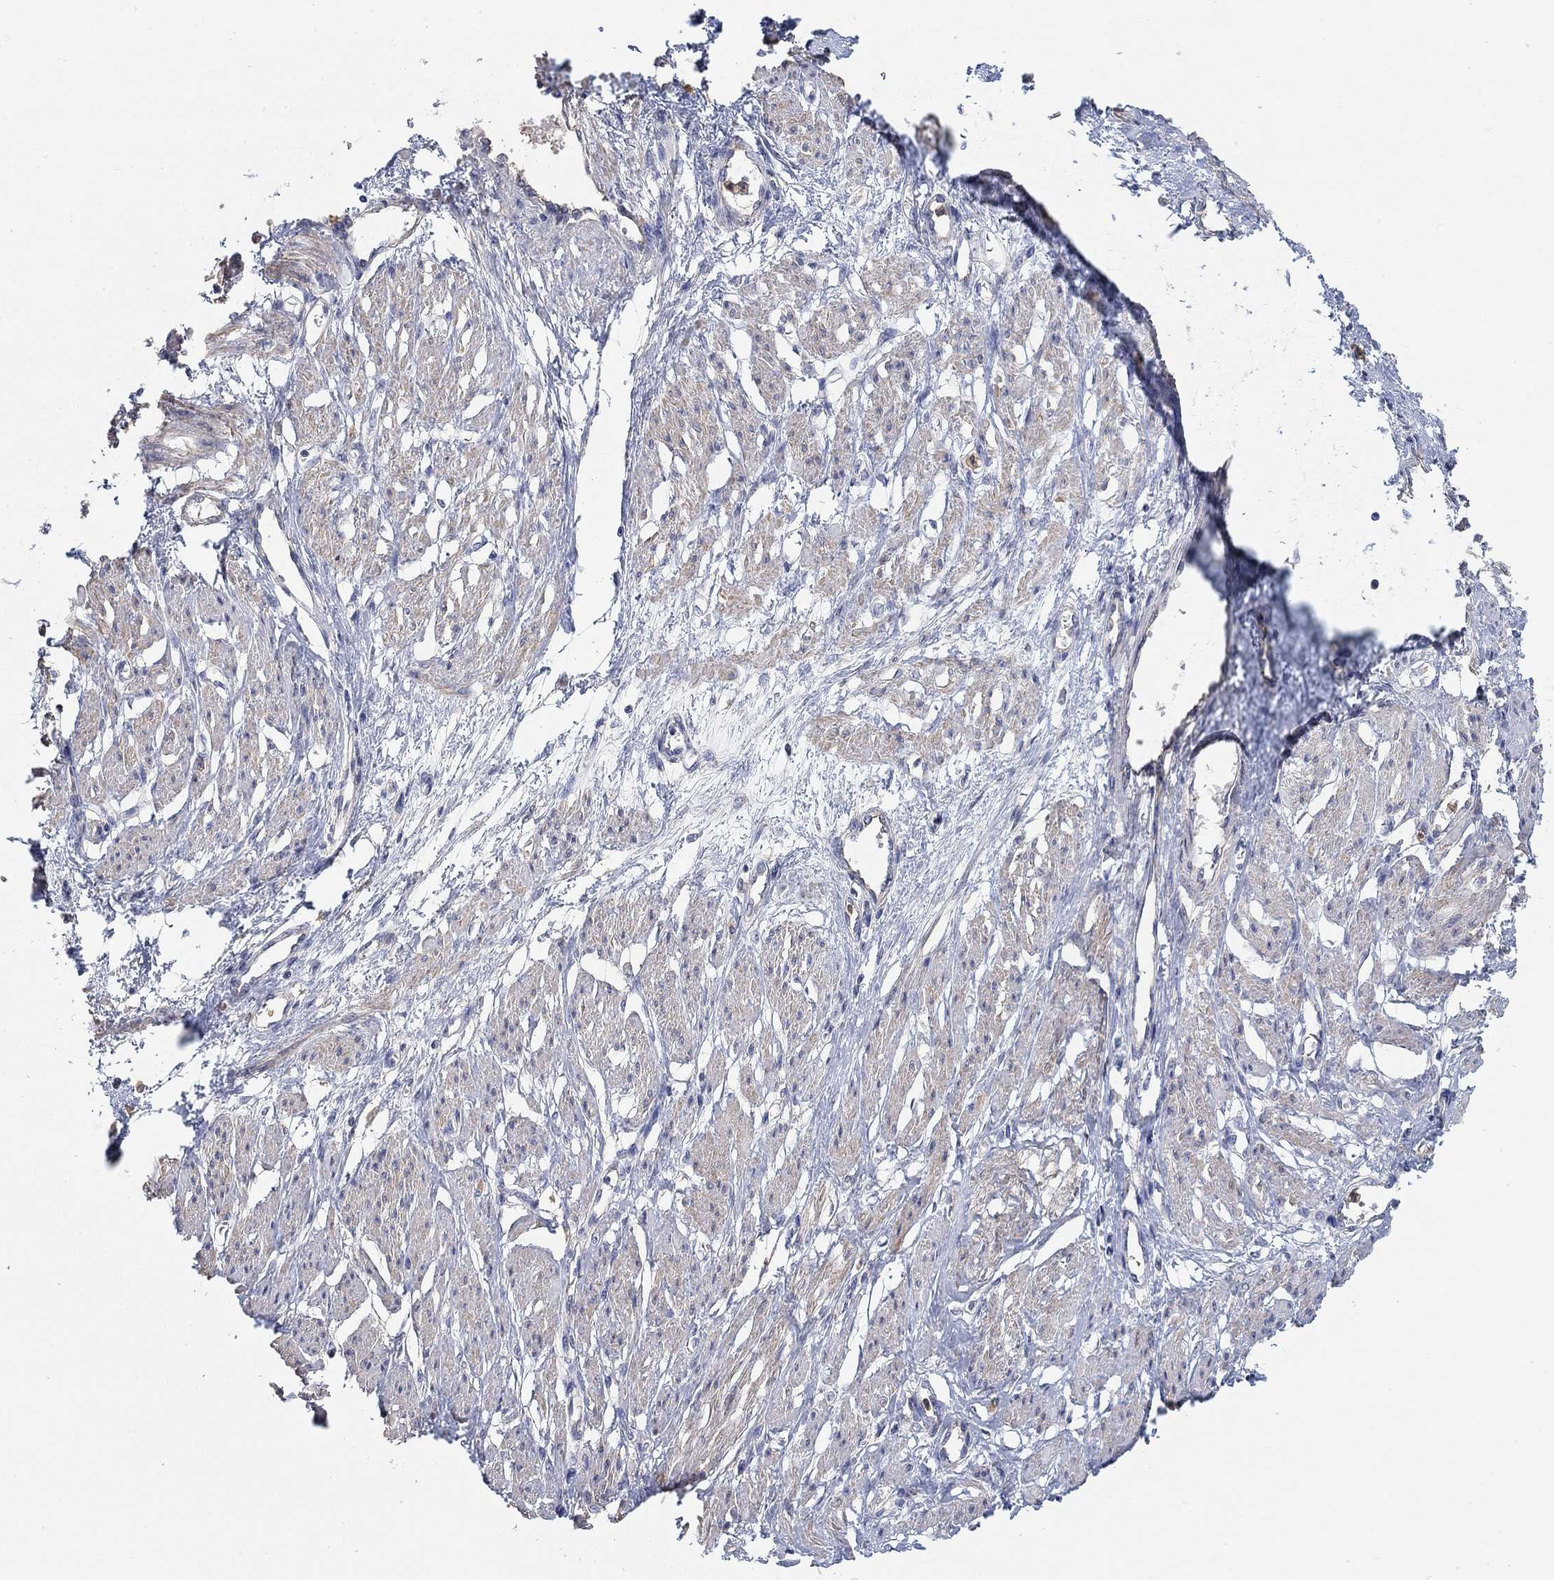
{"staining": {"intensity": "weak", "quantity": "25%-75%", "location": "cytoplasmic/membranous"}, "tissue": "smooth muscle", "cell_type": "Smooth muscle cells", "image_type": "normal", "snomed": [{"axis": "morphology", "description": "Normal tissue, NOS"}, {"axis": "topography", "description": "Smooth muscle"}, {"axis": "topography", "description": "Uterus"}], "caption": "The image exhibits staining of benign smooth muscle, revealing weak cytoplasmic/membranous protein expression (brown color) within smooth muscle cells. Using DAB (brown) and hematoxylin (blue) stains, captured at high magnification using brightfield microscopy.", "gene": "SYT16", "patient": {"sex": "female", "age": 39}}